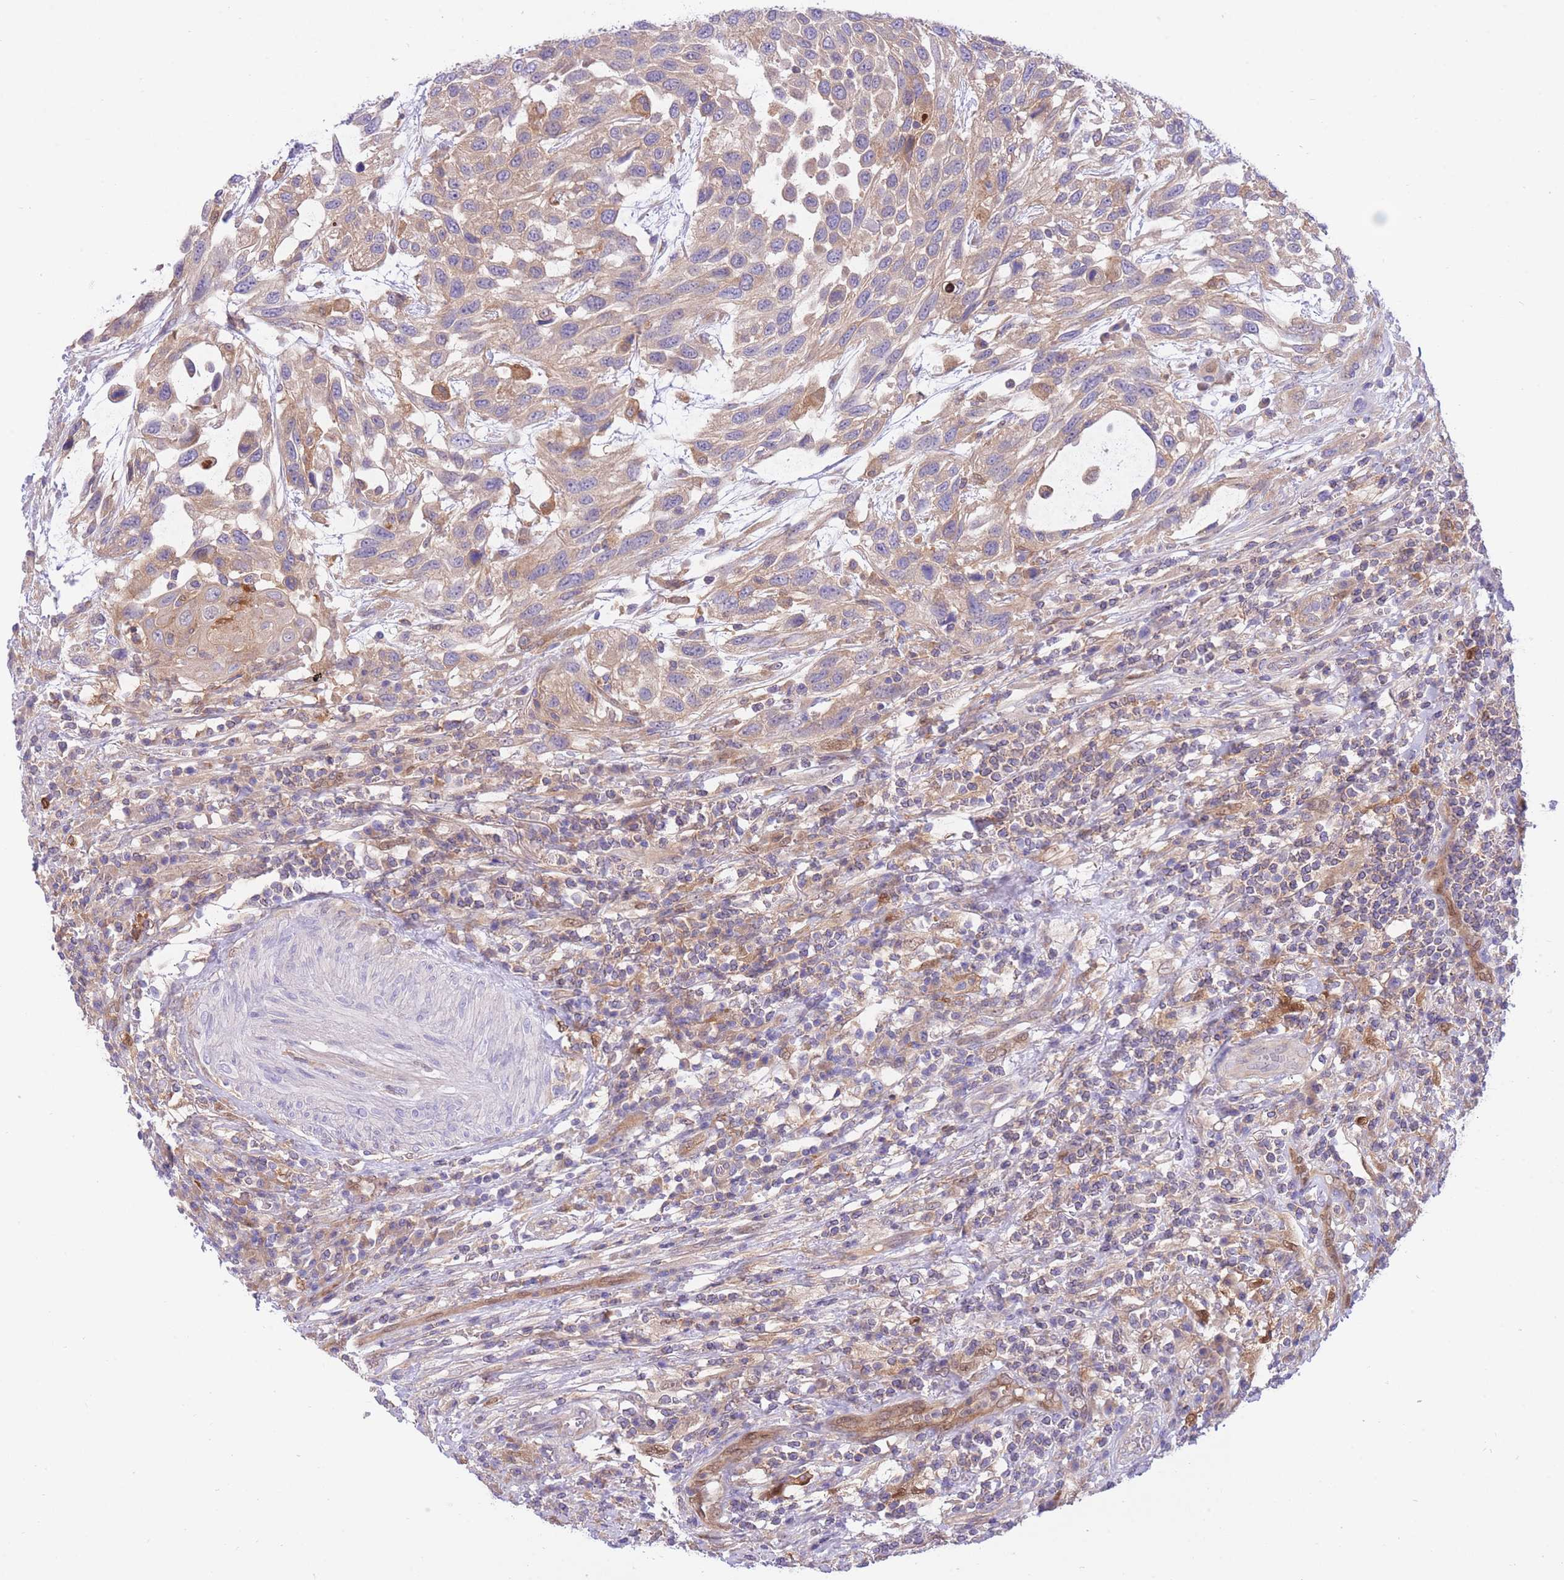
{"staining": {"intensity": "weak", "quantity": "25%-75%", "location": "cytoplasmic/membranous"}, "tissue": "urothelial cancer", "cell_type": "Tumor cells", "image_type": "cancer", "snomed": [{"axis": "morphology", "description": "Urothelial carcinoma, High grade"}, {"axis": "topography", "description": "Urinary bladder"}], "caption": "Urothelial cancer was stained to show a protein in brown. There is low levels of weak cytoplasmic/membranous positivity in about 25%-75% of tumor cells.", "gene": "NAMPT", "patient": {"sex": "female", "age": 70}}